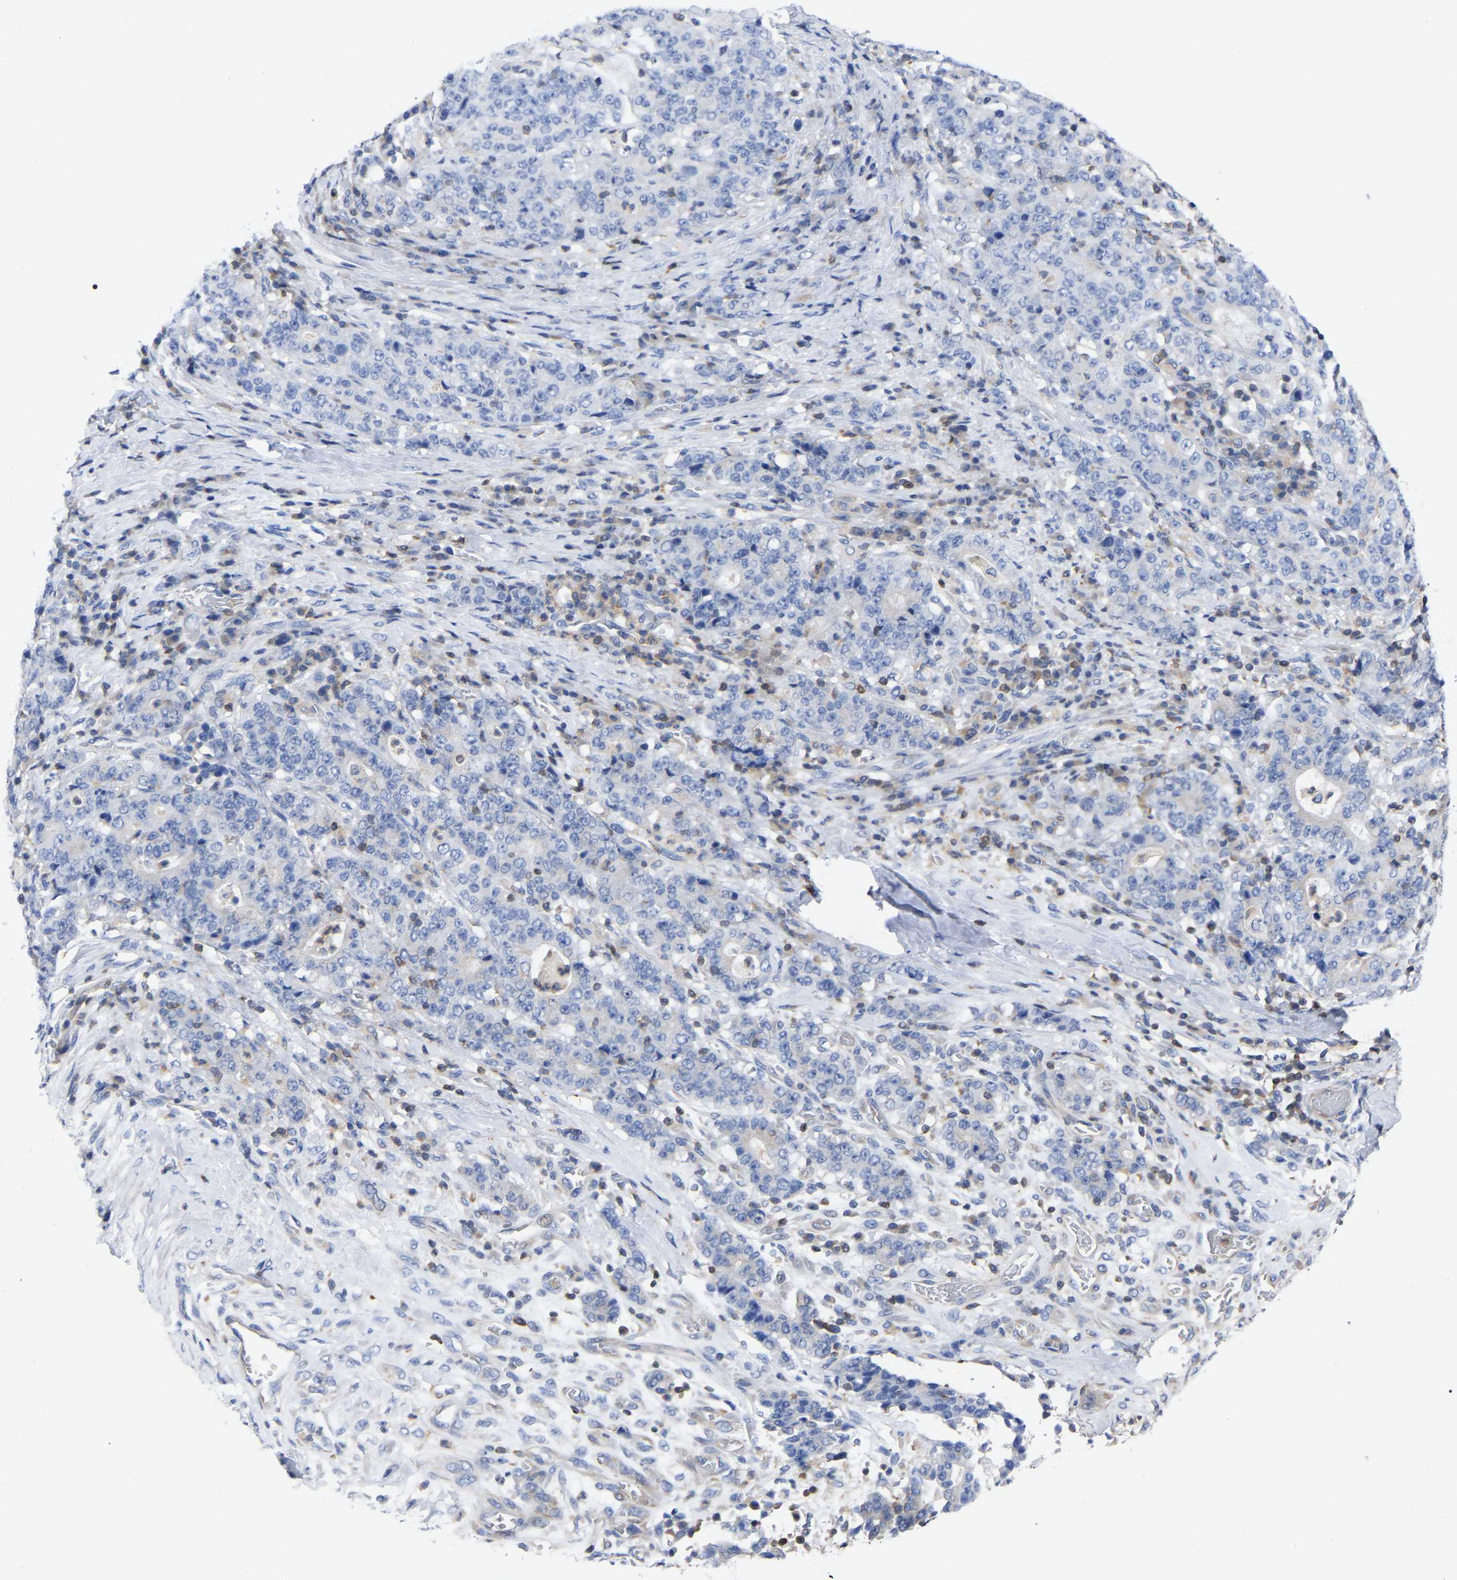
{"staining": {"intensity": "negative", "quantity": "none", "location": "none"}, "tissue": "stomach cancer", "cell_type": "Tumor cells", "image_type": "cancer", "snomed": [{"axis": "morphology", "description": "Normal tissue, NOS"}, {"axis": "morphology", "description": "Adenocarcinoma, NOS"}, {"axis": "topography", "description": "Stomach, upper"}, {"axis": "topography", "description": "Stomach"}], "caption": "This image is of stomach cancer (adenocarcinoma) stained with IHC to label a protein in brown with the nuclei are counter-stained blue. There is no expression in tumor cells. The staining is performed using DAB (3,3'-diaminobenzidine) brown chromogen with nuclei counter-stained in using hematoxylin.", "gene": "PTPN7", "patient": {"sex": "male", "age": 59}}